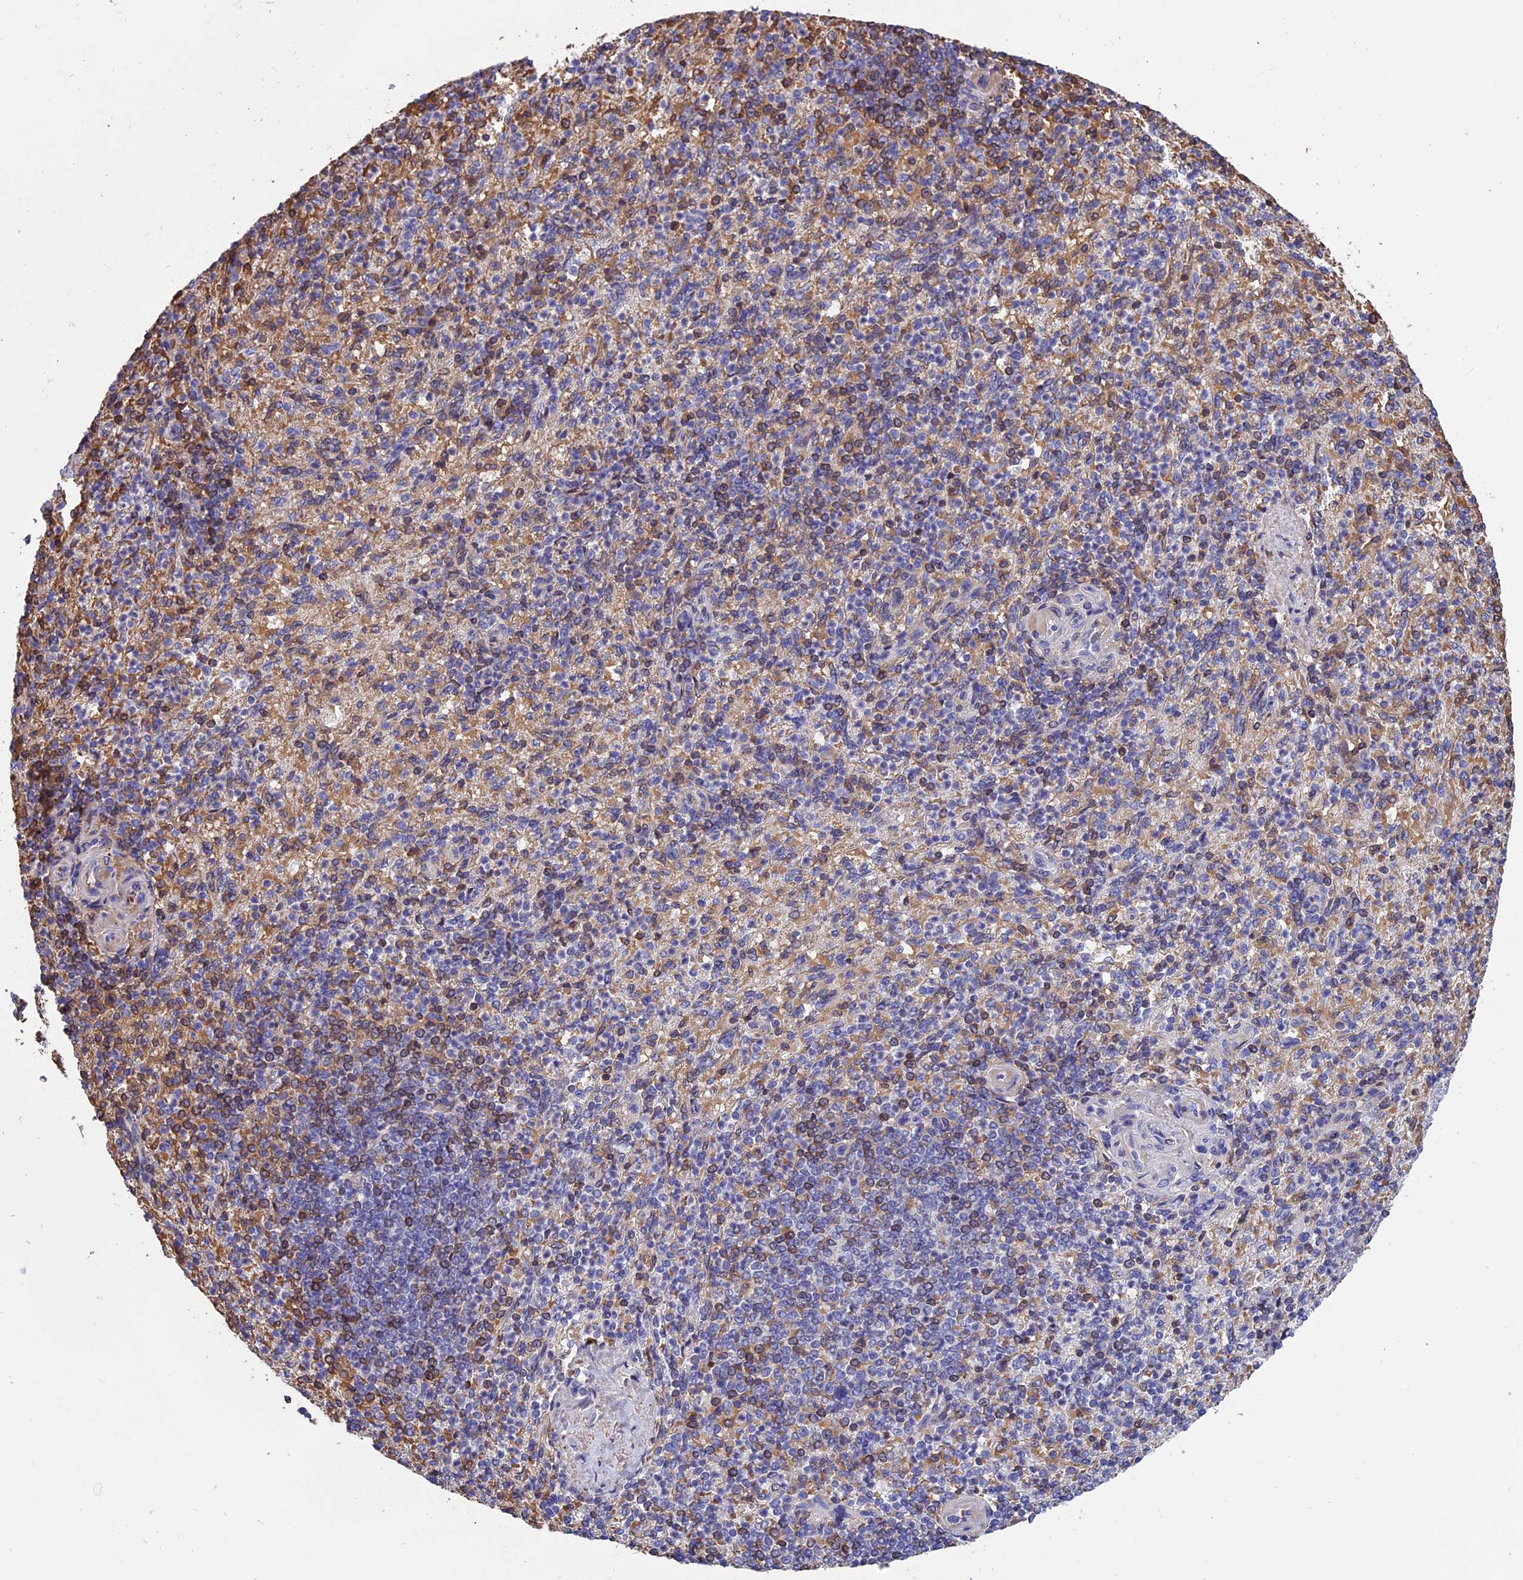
{"staining": {"intensity": "moderate", "quantity": "<25%", "location": "cytoplasmic/membranous"}, "tissue": "spleen", "cell_type": "Cells in red pulp", "image_type": "normal", "snomed": [{"axis": "morphology", "description": "Normal tissue, NOS"}, {"axis": "topography", "description": "Spleen"}], "caption": "IHC photomicrograph of unremarkable spleen: human spleen stained using immunohistochemistry demonstrates low levels of moderate protein expression localized specifically in the cytoplasmic/membranous of cells in red pulp, appearing as a cytoplasmic/membranous brown color.", "gene": "KNOP1", "patient": {"sex": "female", "age": 74}}